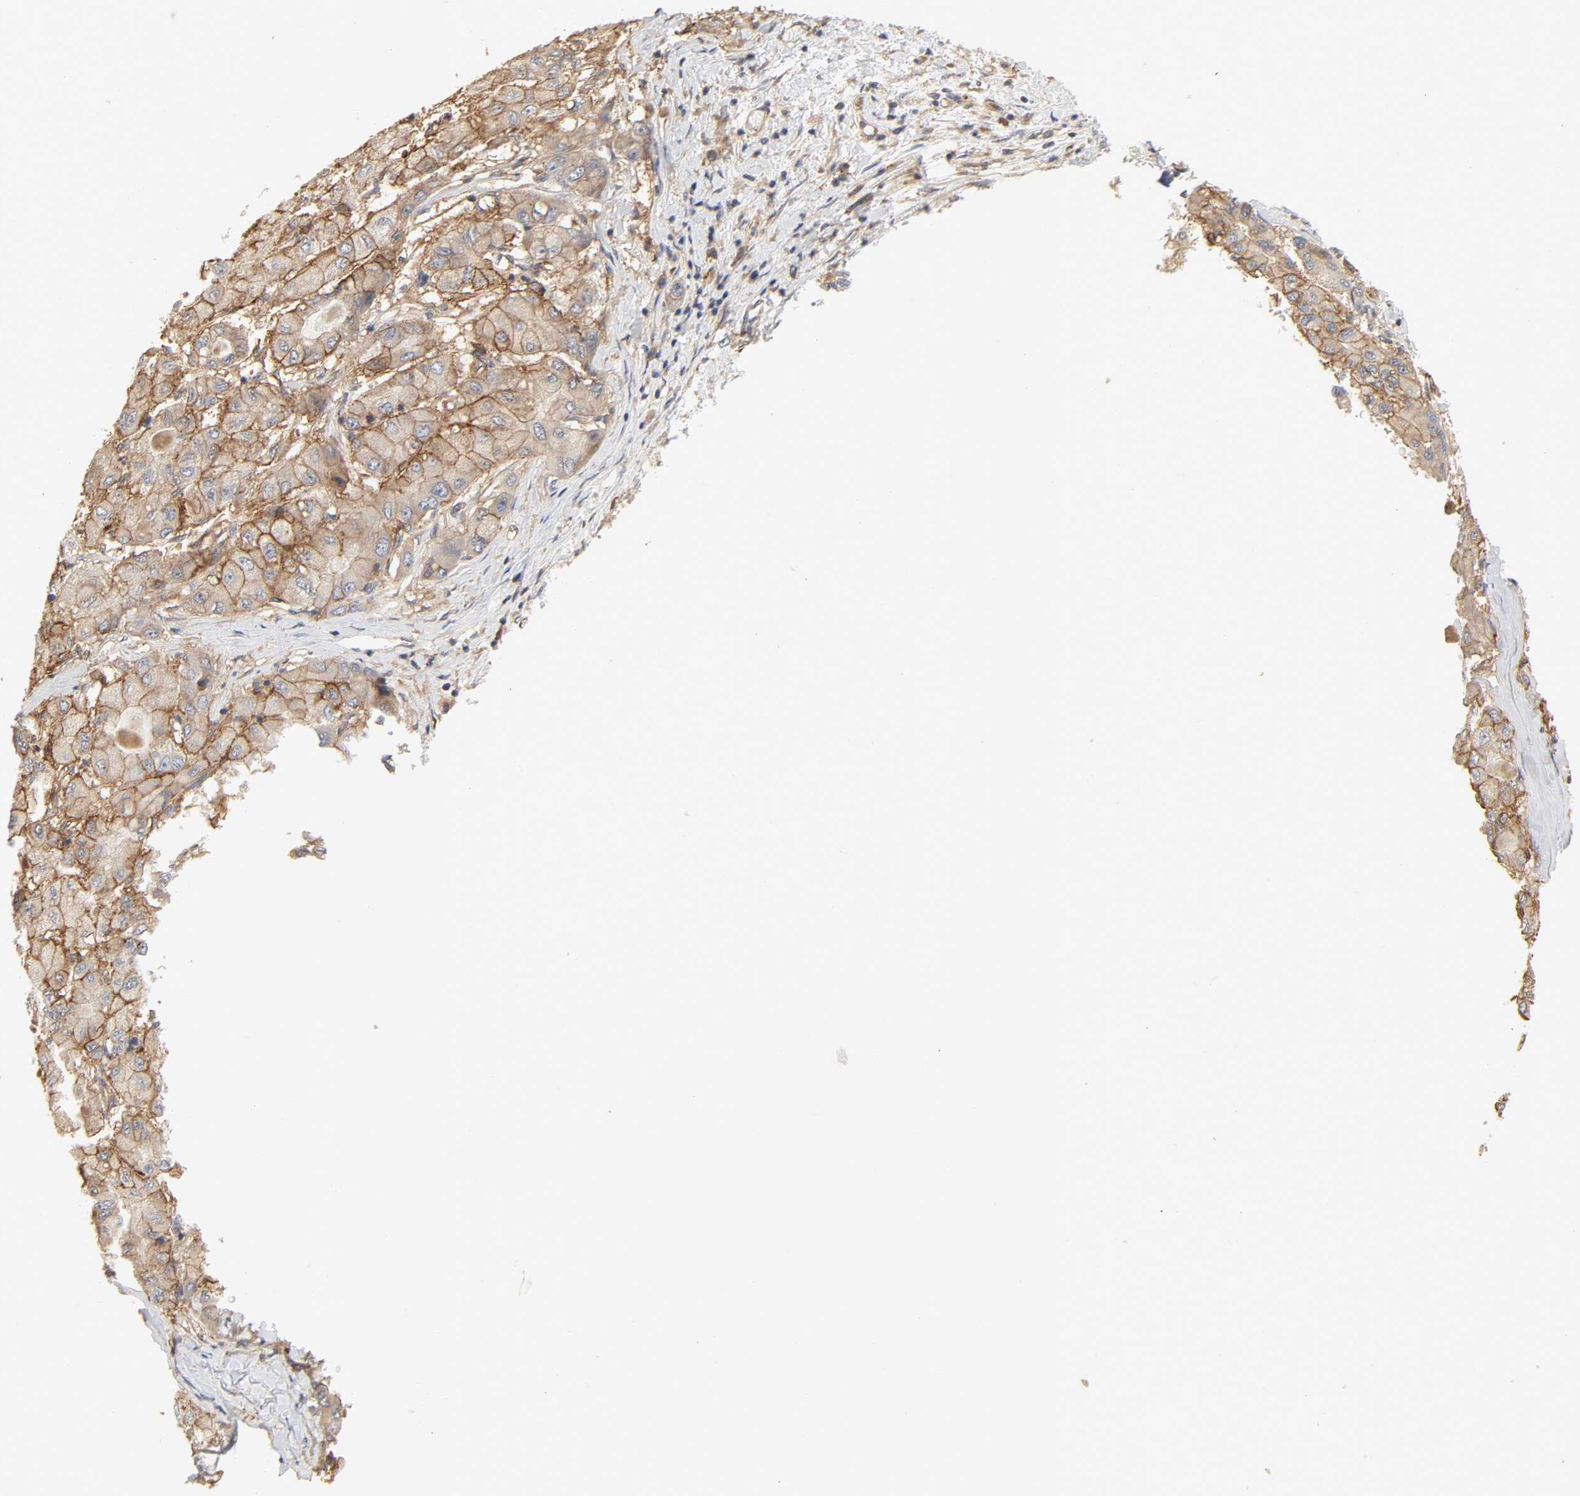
{"staining": {"intensity": "moderate", "quantity": ">75%", "location": "cytoplasmic/membranous"}, "tissue": "liver cancer", "cell_type": "Tumor cells", "image_type": "cancer", "snomed": [{"axis": "morphology", "description": "Carcinoma, Hepatocellular, NOS"}, {"axis": "topography", "description": "Liver"}], "caption": "About >75% of tumor cells in human liver cancer display moderate cytoplasmic/membranous protein expression as visualized by brown immunohistochemical staining.", "gene": "NDRG2", "patient": {"sex": "male", "age": 80}}